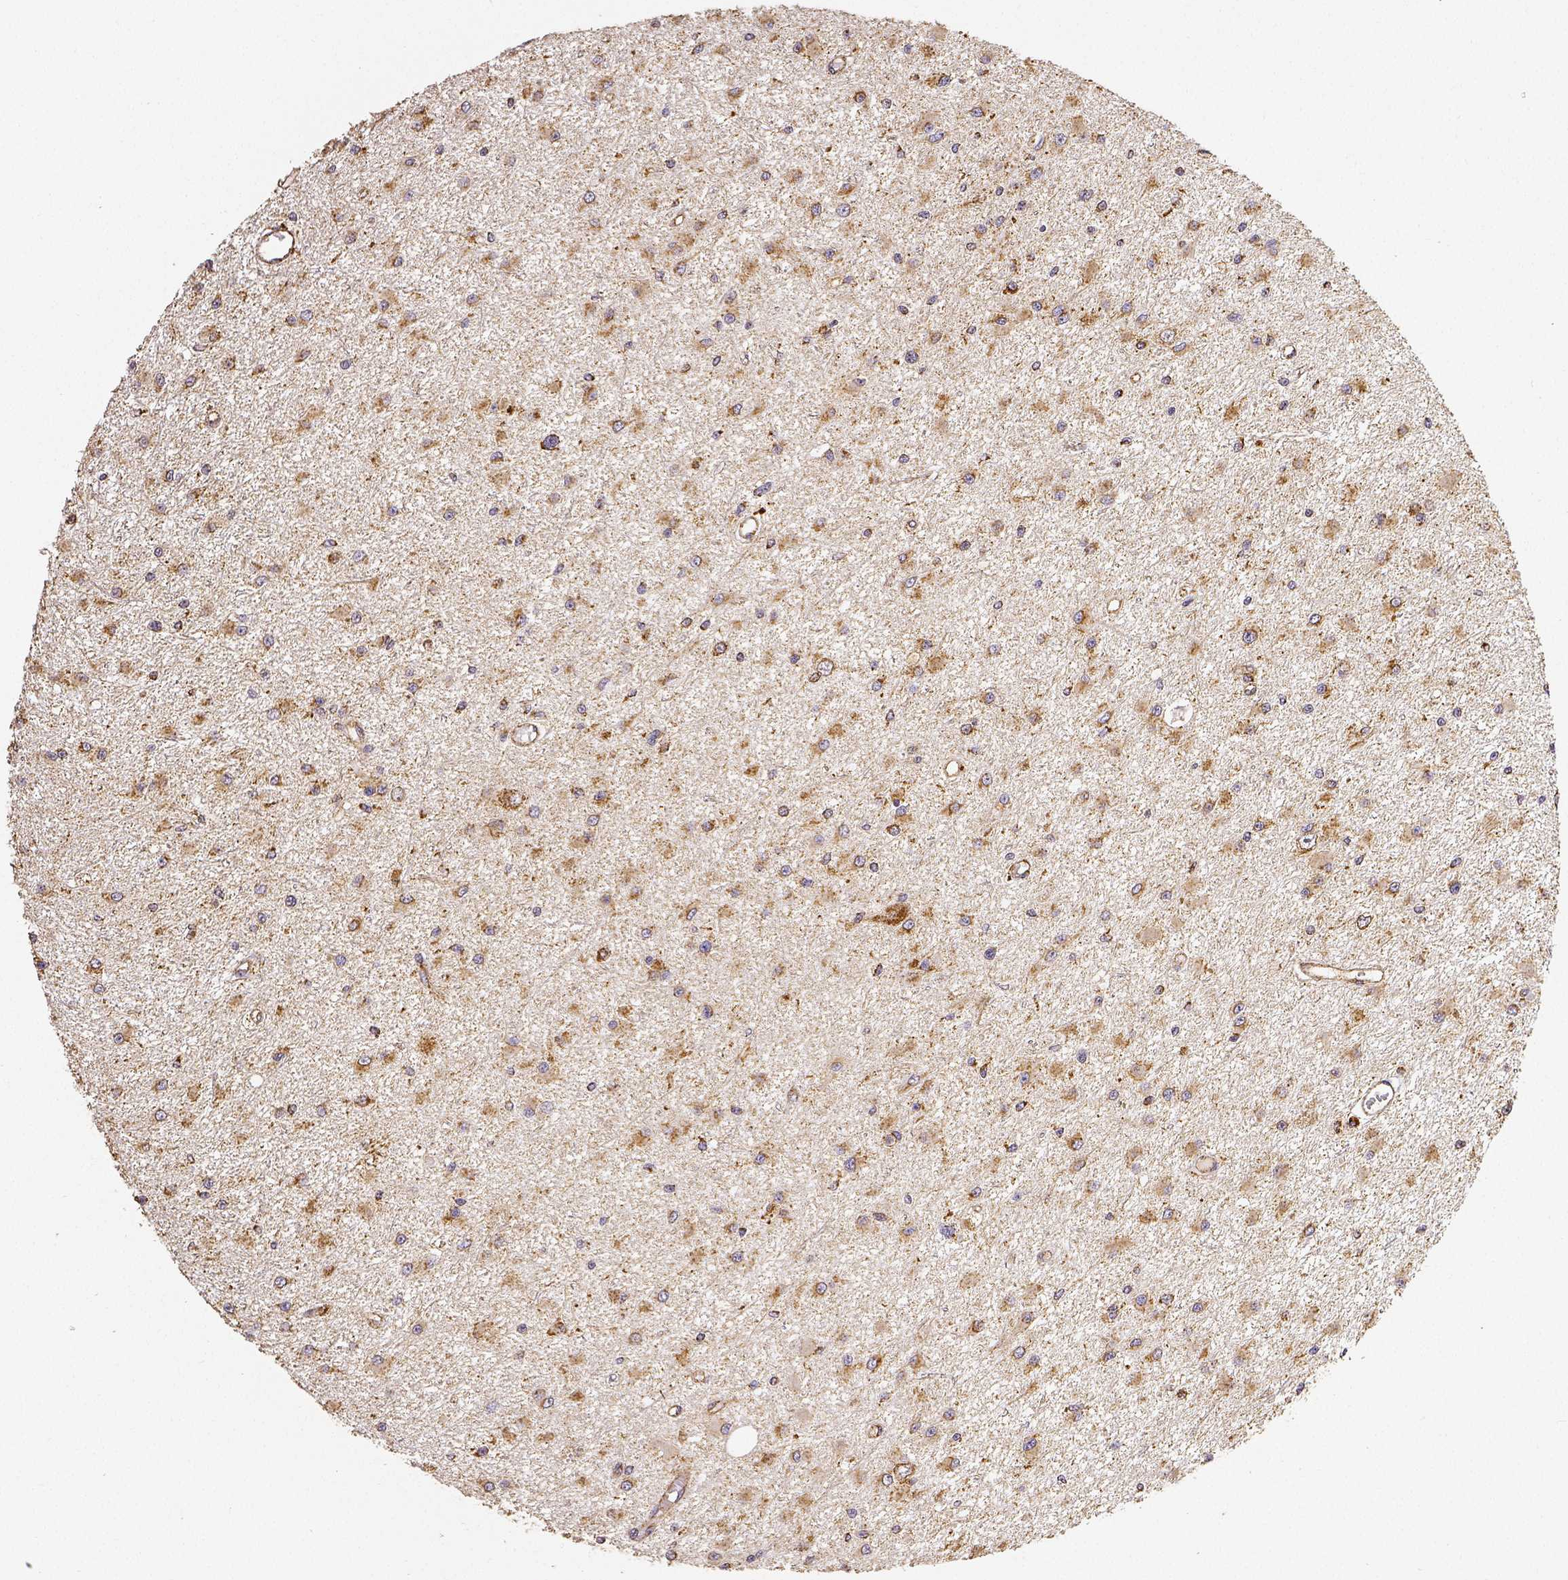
{"staining": {"intensity": "weak", "quantity": ">75%", "location": "cytoplasmic/membranous"}, "tissue": "glioma", "cell_type": "Tumor cells", "image_type": "cancer", "snomed": [{"axis": "morphology", "description": "Glioma, malignant, High grade"}, {"axis": "topography", "description": "Brain"}], "caption": "Malignant glioma (high-grade) stained for a protein (brown) shows weak cytoplasmic/membranous positive staining in approximately >75% of tumor cells.", "gene": "SDHB", "patient": {"sex": "male", "age": 54}}